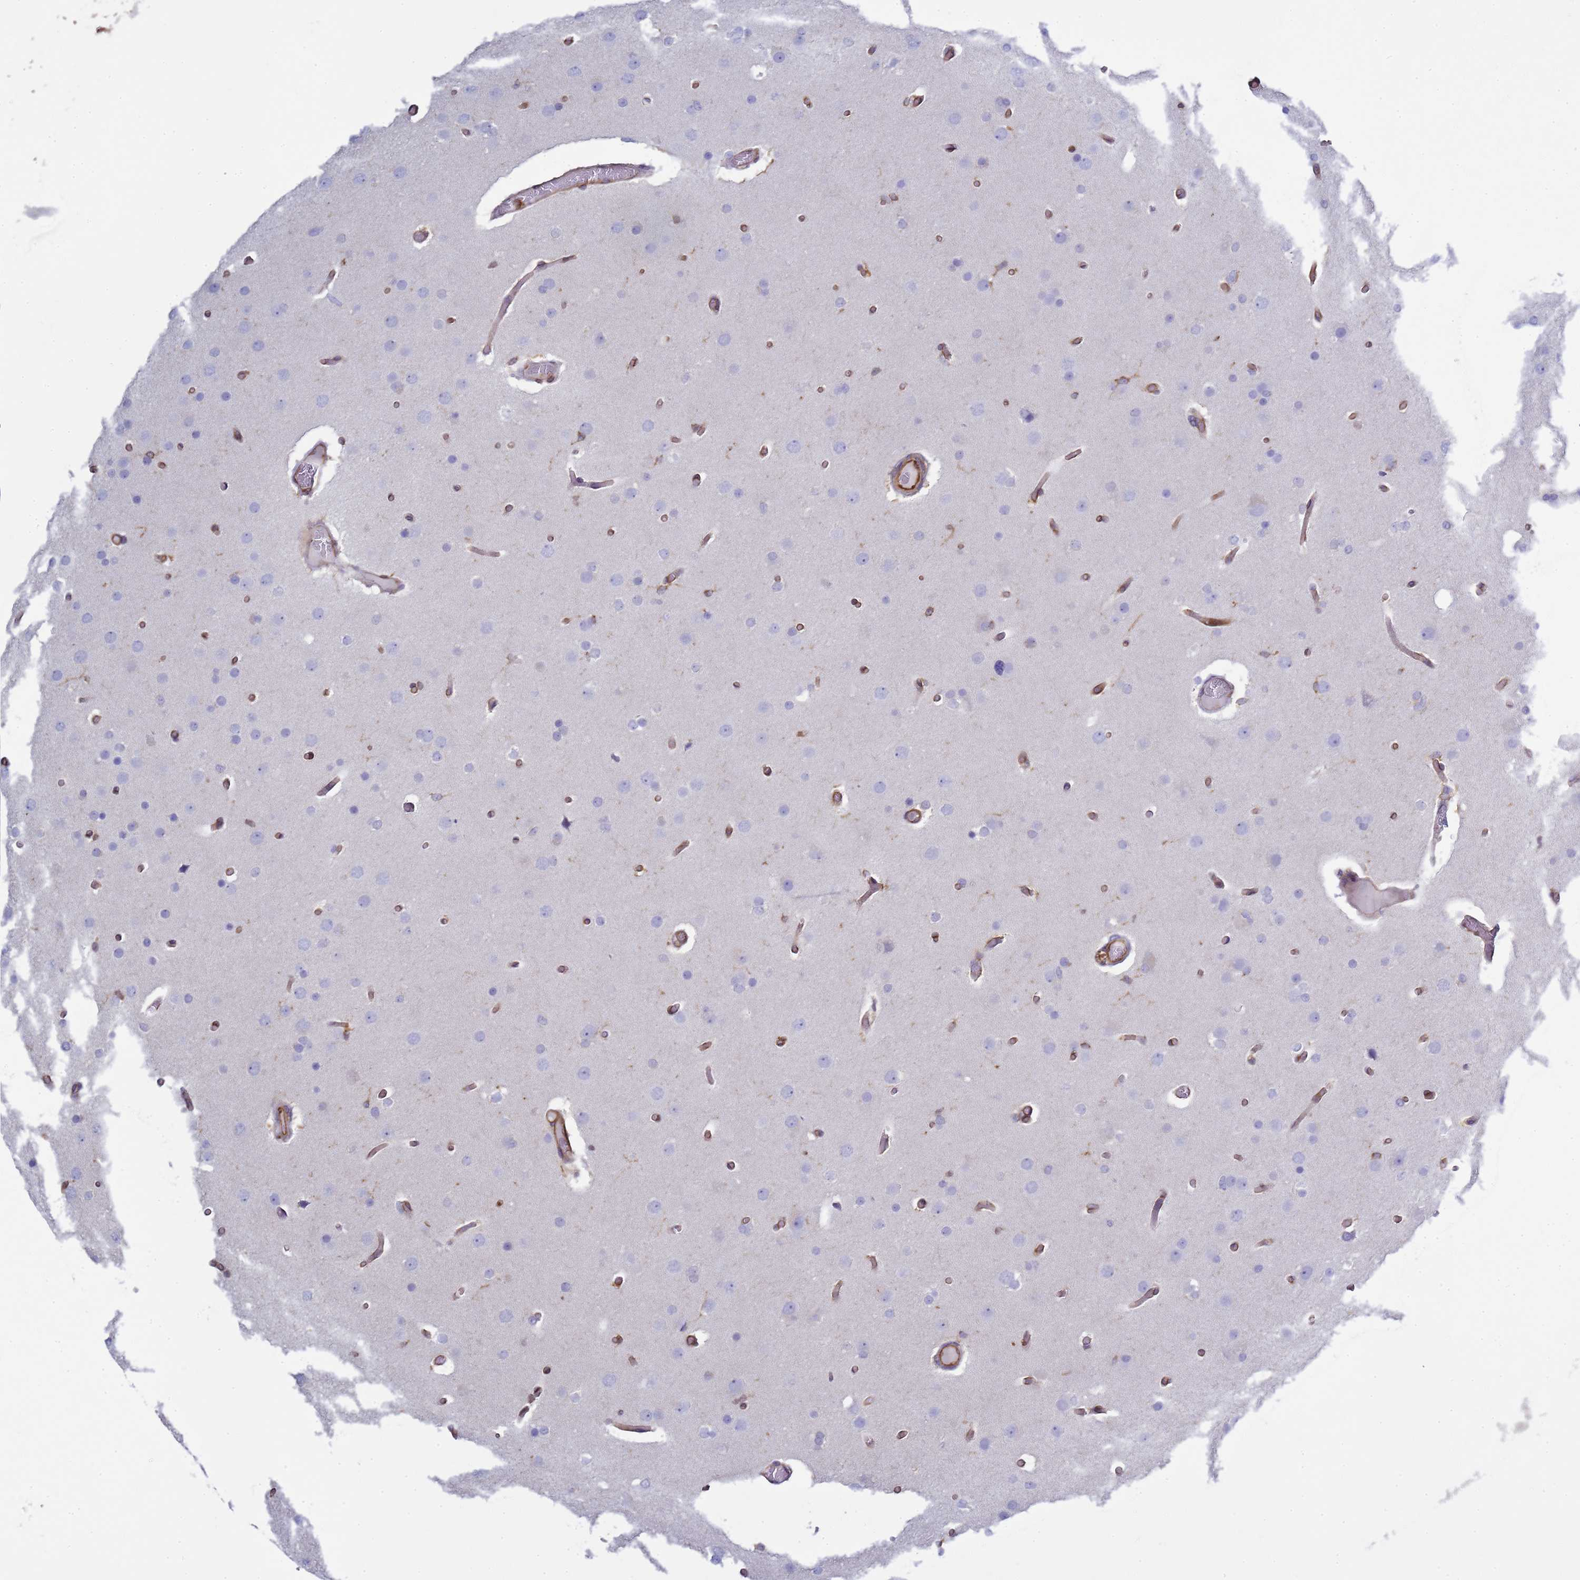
{"staining": {"intensity": "negative", "quantity": "none", "location": "none"}, "tissue": "glioma", "cell_type": "Tumor cells", "image_type": "cancer", "snomed": [{"axis": "morphology", "description": "Glioma, malignant, High grade"}, {"axis": "topography", "description": "Cerebral cortex"}], "caption": "A high-resolution micrograph shows immunohistochemistry (IHC) staining of malignant high-grade glioma, which displays no significant staining in tumor cells.", "gene": "ZBTB8OS", "patient": {"sex": "female", "age": 36}}